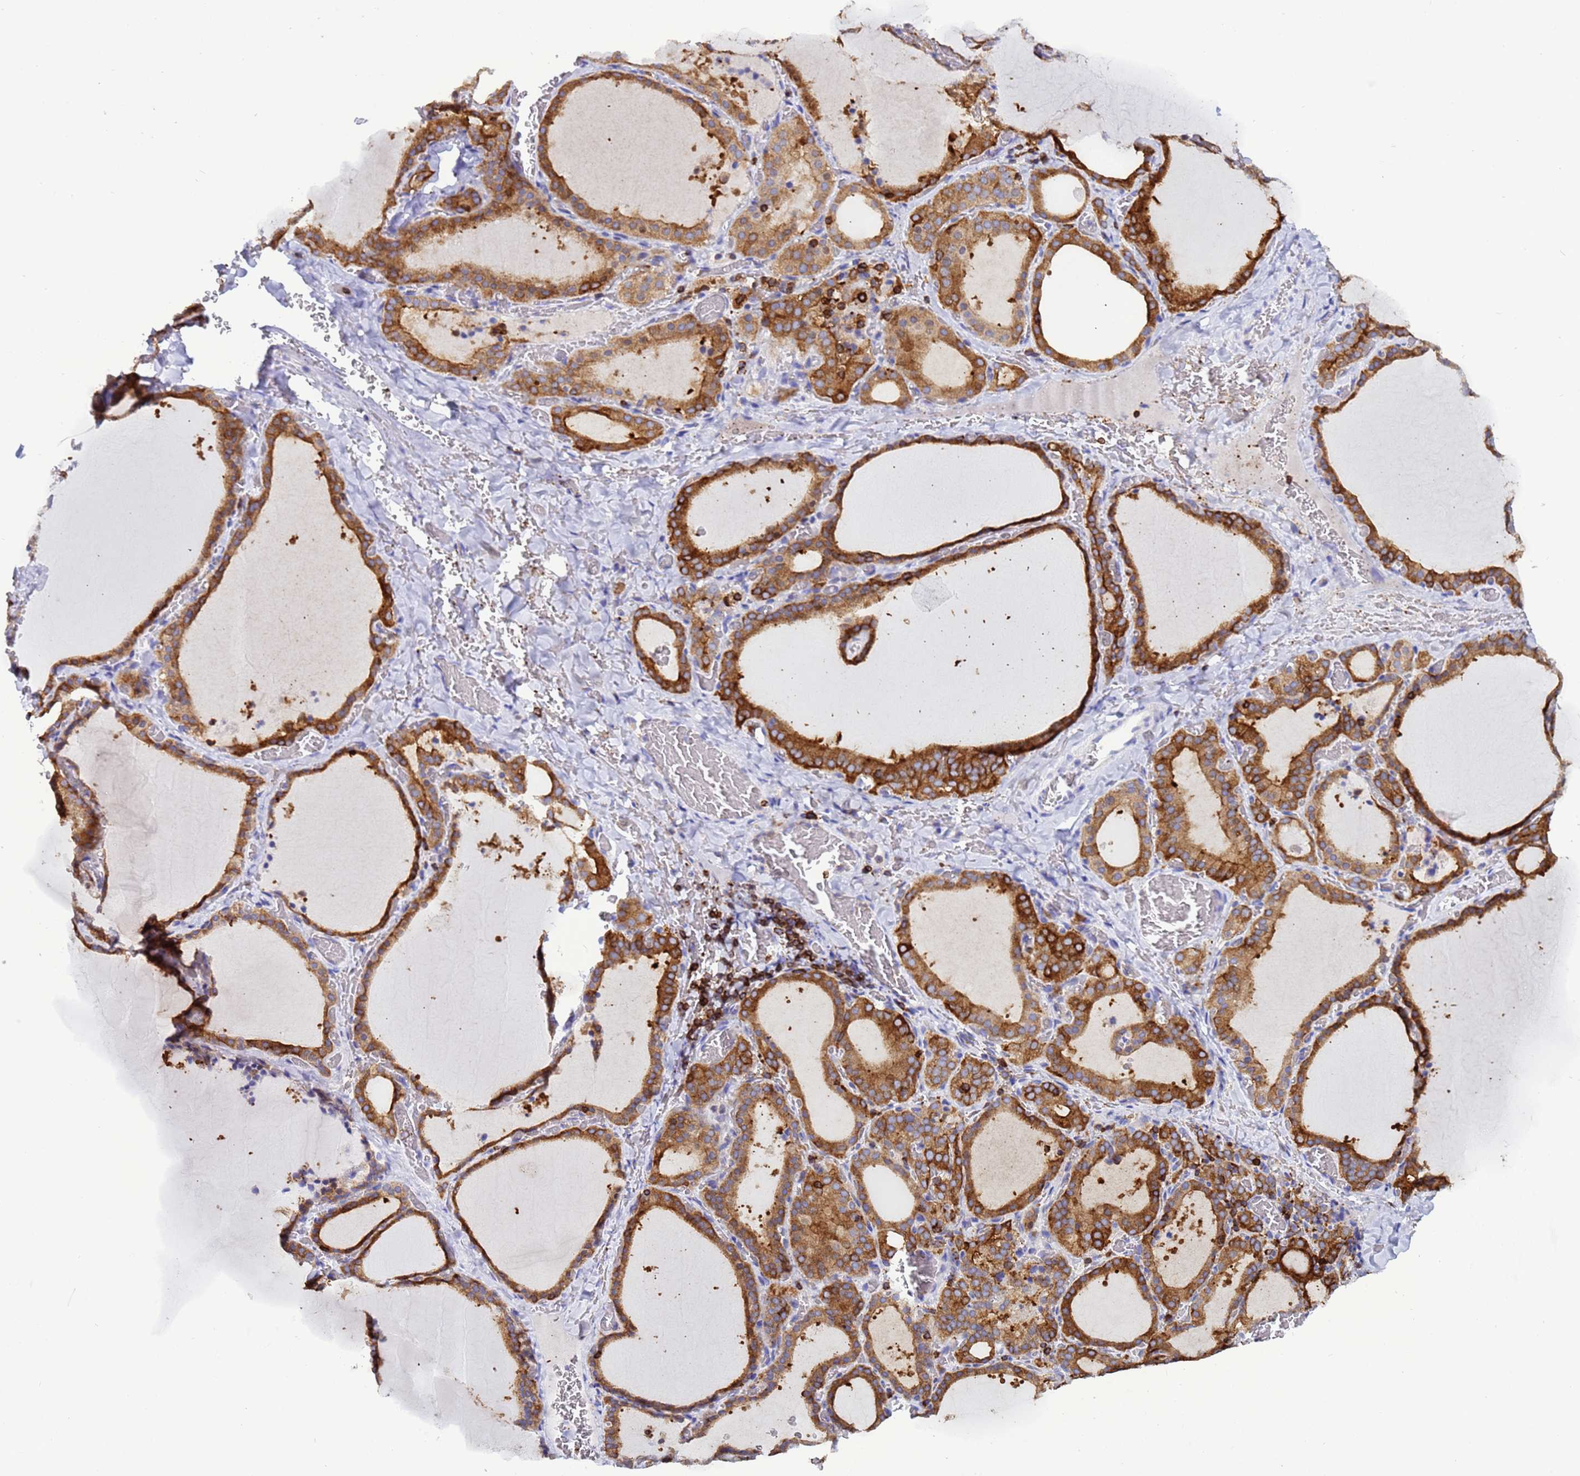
{"staining": {"intensity": "strong", "quantity": ">75%", "location": "cytoplasmic/membranous"}, "tissue": "thyroid gland", "cell_type": "Glandular cells", "image_type": "normal", "snomed": [{"axis": "morphology", "description": "Normal tissue, NOS"}, {"axis": "topography", "description": "Thyroid gland"}], "caption": "There is high levels of strong cytoplasmic/membranous staining in glandular cells of benign thyroid gland, as demonstrated by immunohistochemical staining (brown color).", "gene": "EZR", "patient": {"sex": "female", "age": 39}}